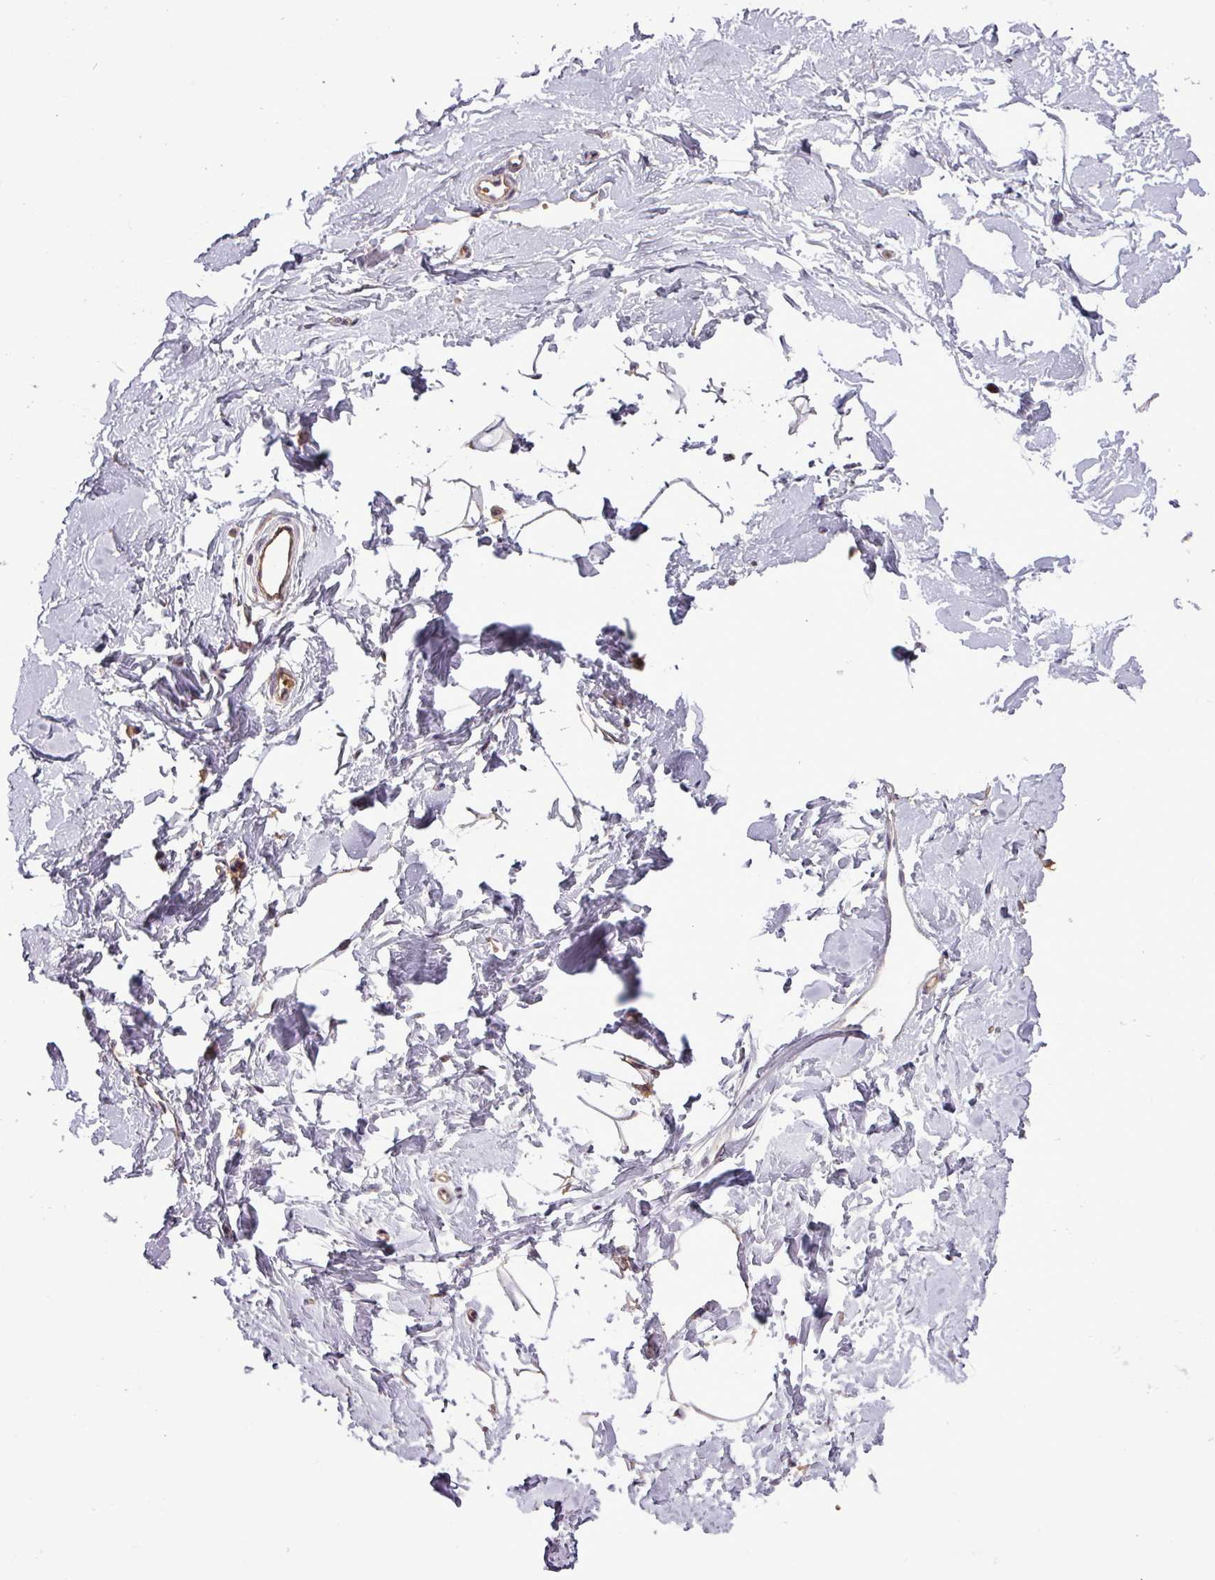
{"staining": {"intensity": "negative", "quantity": "none", "location": "none"}, "tissue": "breast", "cell_type": "Adipocytes", "image_type": "normal", "snomed": [{"axis": "morphology", "description": "Normal tissue, NOS"}, {"axis": "topography", "description": "Breast"}], "caption": "Human breast stained for a protein using immunohistochemistry shows no positivity in adipocytes.", "gene": "SIRPB2", "patient": {"sex": "female", "age": 23}}